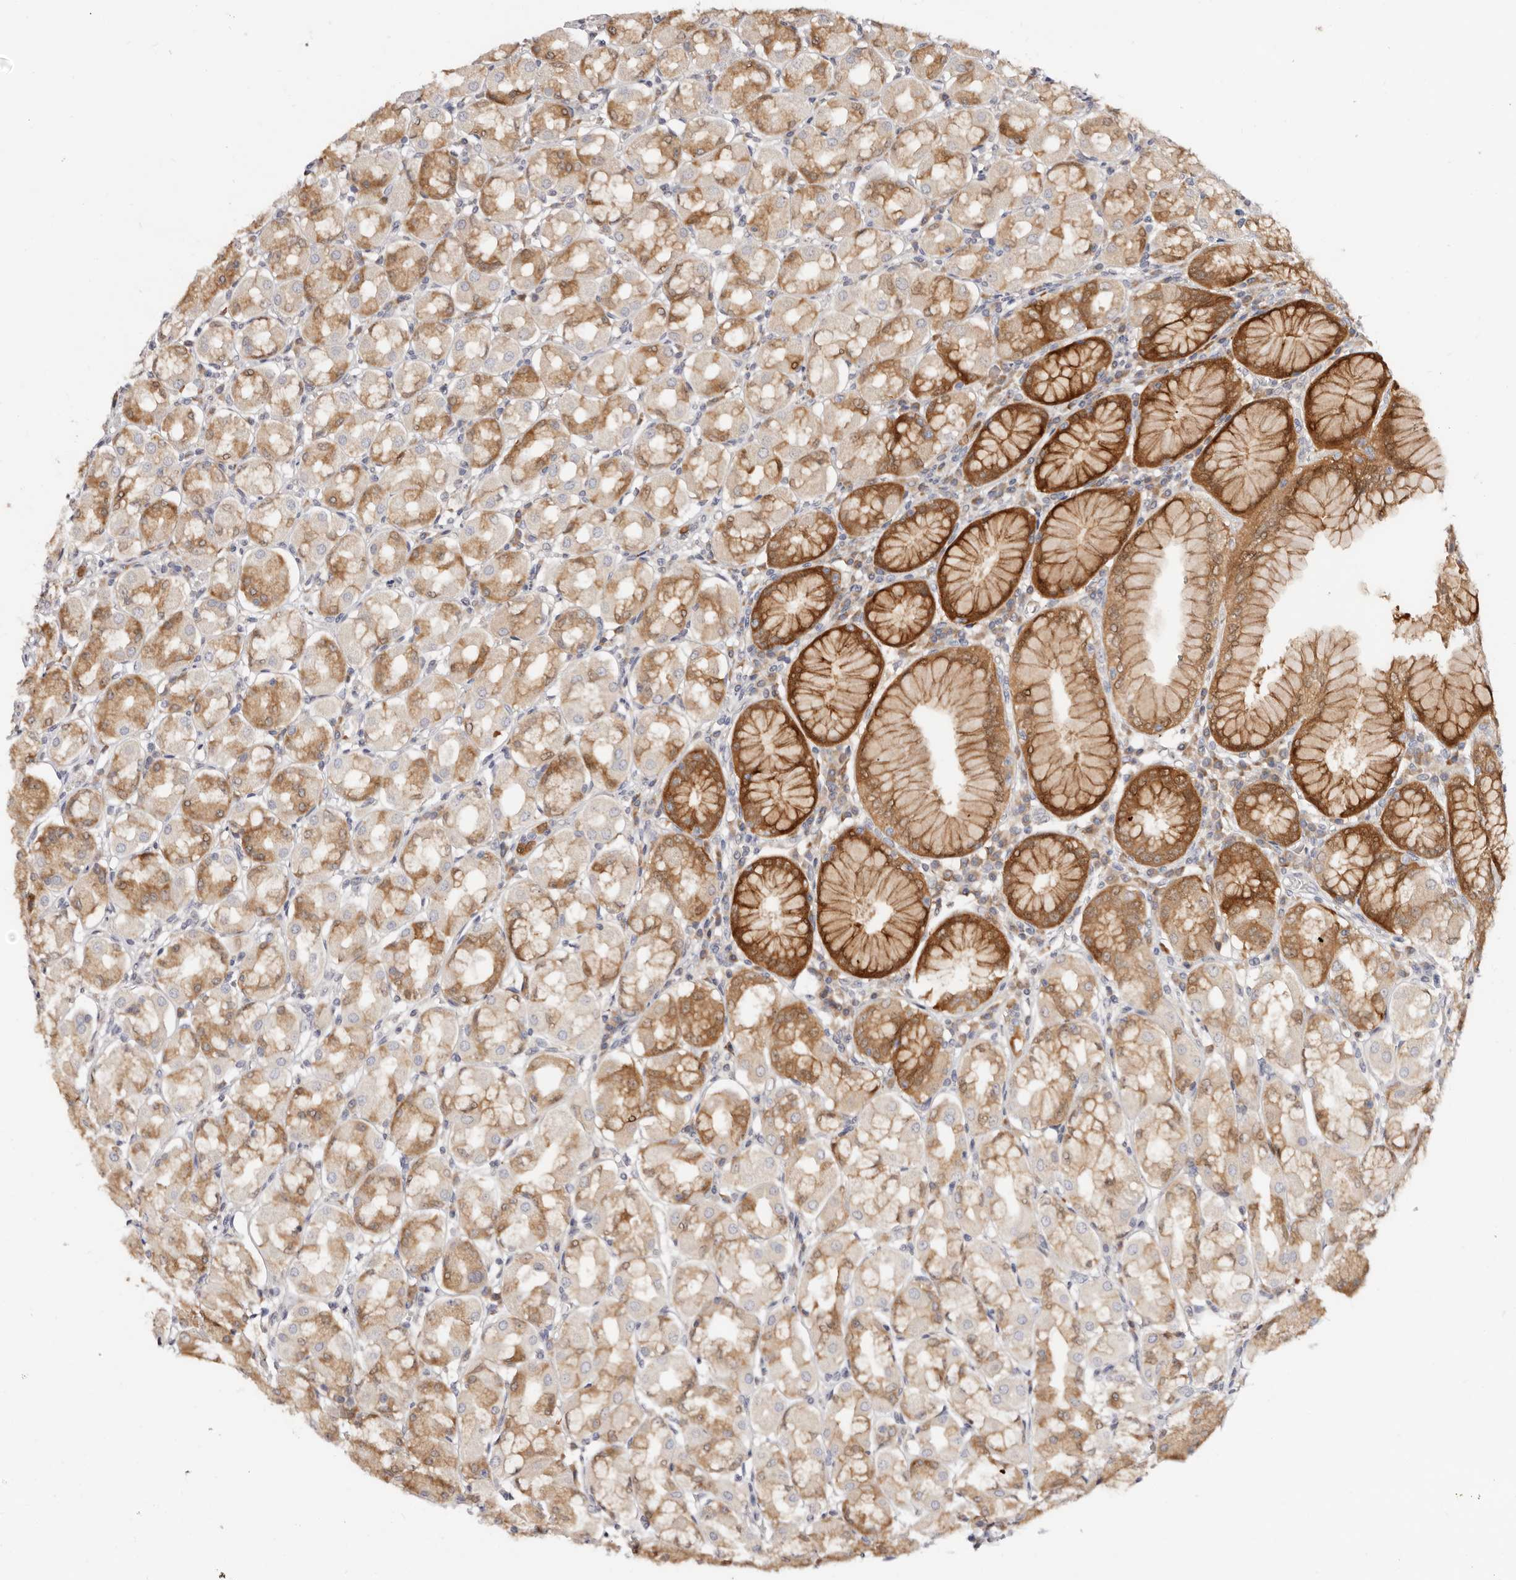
{"staining": {"intensity": "strong", "quantity": "25%-75%", "location": "cytoplasmic/membranous"}, "tissue": "stomach", "cell_type": "Glandular cells", "image_type": "normal", "snomed": [{"axis": "morphology", "description": "Normal tissue, NOS"}, {"axis": "topography", "description": "Stomach"}, {"axis": "topography", "description": "Stomach, lower"}], "caption": "Normal stomach shows strong cytoplasmic/membranous positivity in approximately 25%-75% of glandular cells.", "gene": "BCL2L15", "patient": {"sex": "female", "age": 56}}